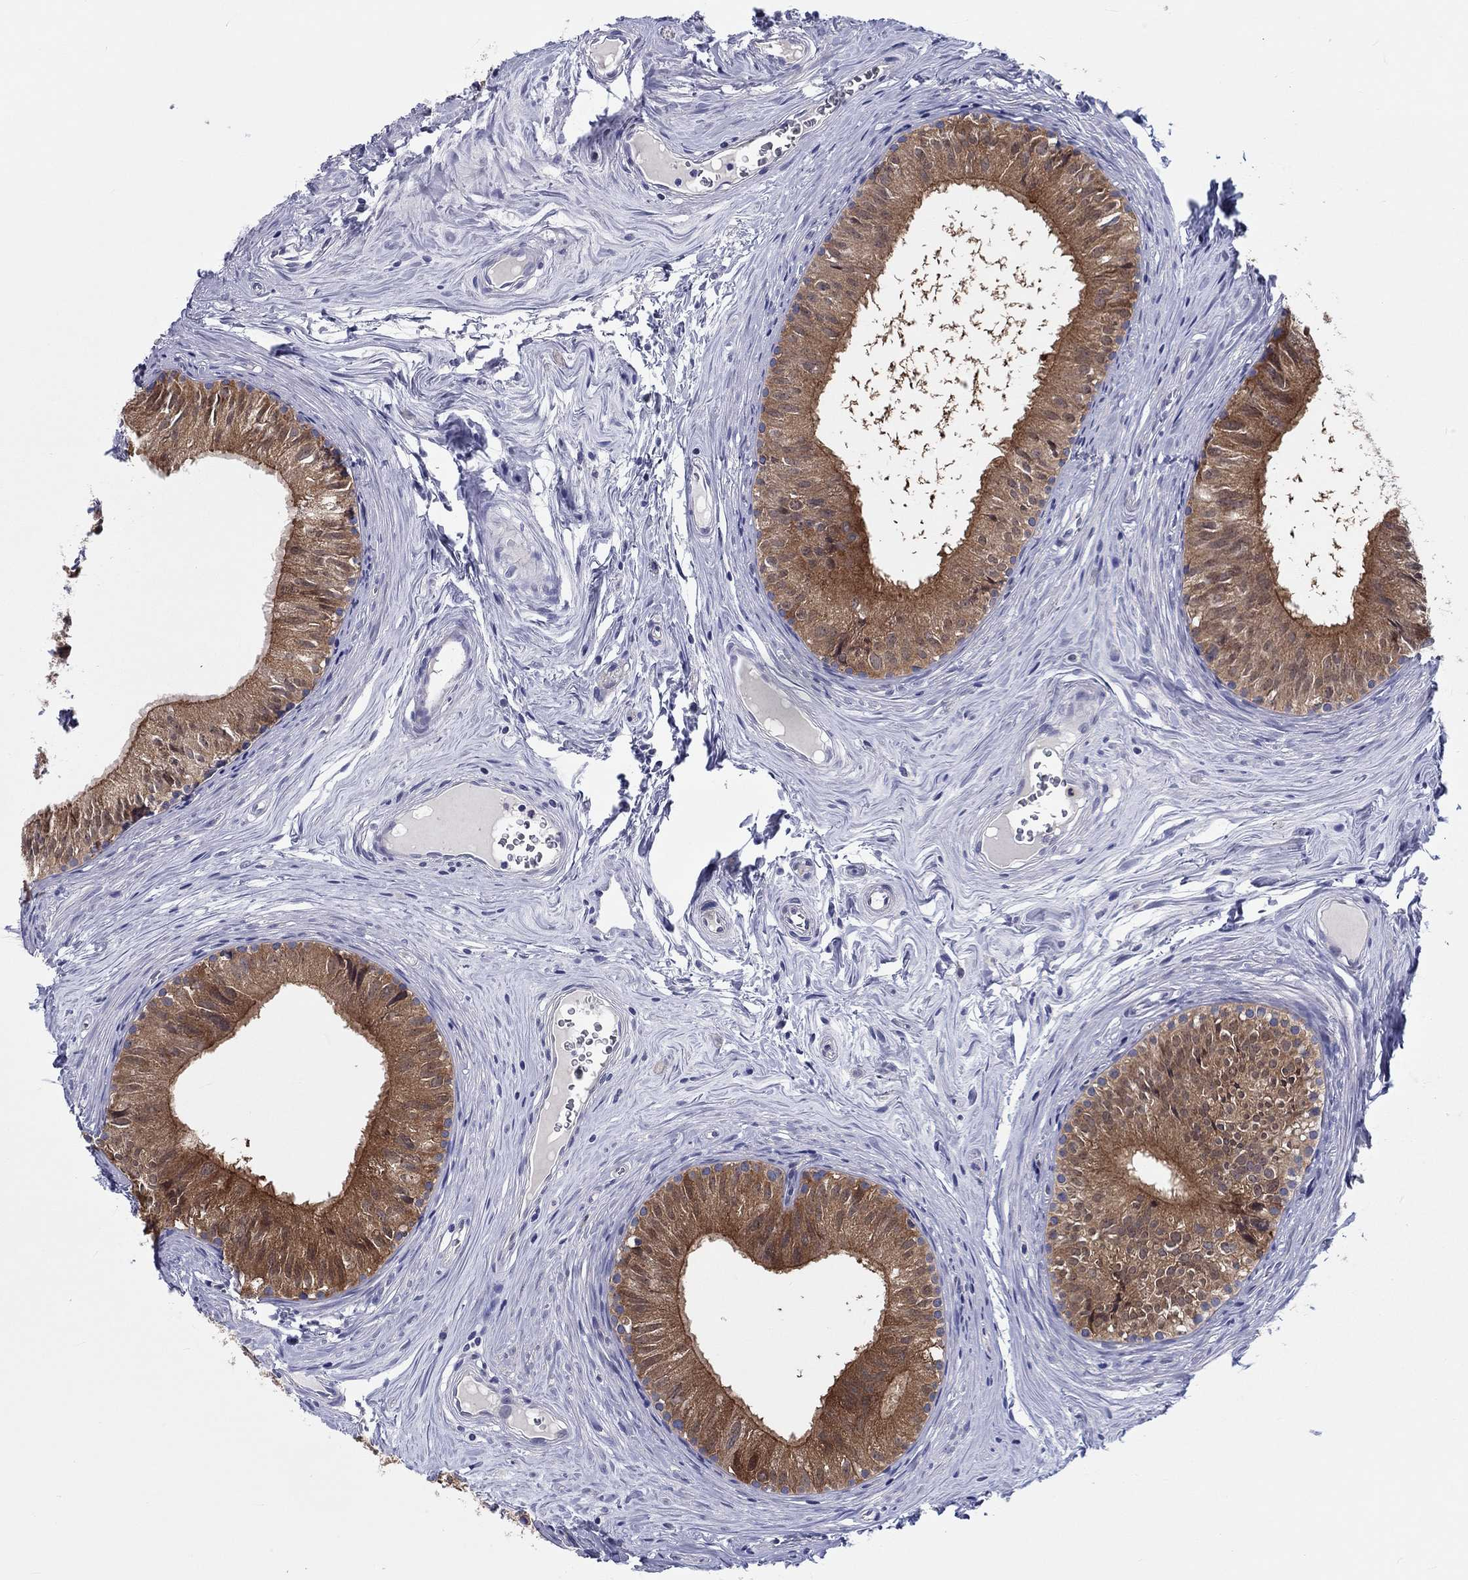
{"staining": {"intensity": "strong", "quantity": ">75%", "location": "cytoplasmic/membranous"}, "tissue": "epididymis", "cell_type": "Glandular cells", "image_type": "normal", "snomed": [{"axis": "morphology", "description": "Normal tissue, NOS"}, {"axis": "topography", "description": "Epididymis"}], "caption": "Glandular cells reveal strong cytoplasmic/membranous positivity in approximately >75% of cells in benign epididymis.", "gene": "ABCG4", "patient": {"sex": "male", "age": 52}}